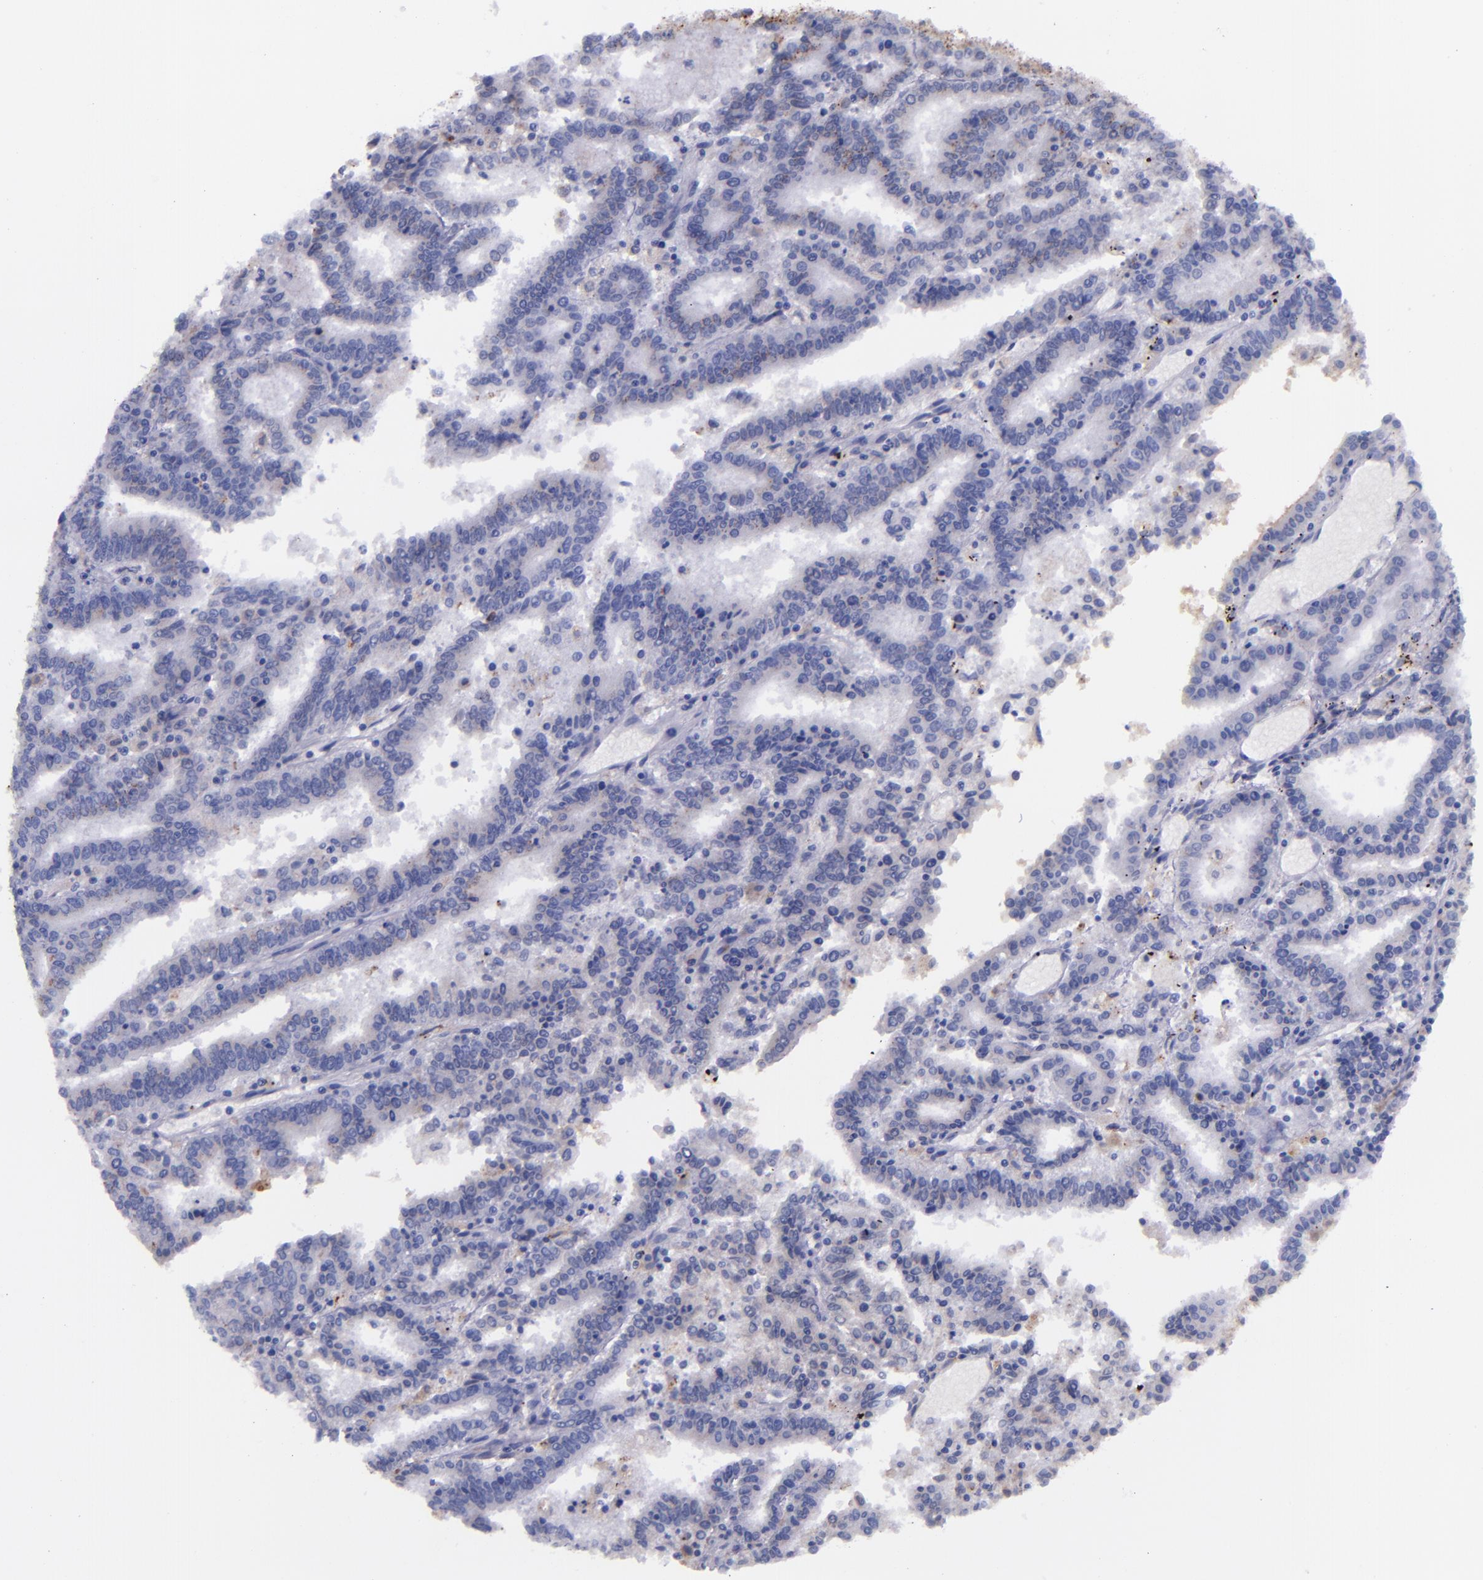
{"staining": {"intensity": "negative", "quantity": "none", "location": "none"}, "tissue": "endometrial cancer", "cell_type": "Tumor cells", "image_type": "cancer", "snomed": [{"axis": "morphology", "description": "Adenocarcinoma, NOS"}, {"axis": "topography", "description": "Uterus"}], "caption": "Immunohistochemistry micrograph of human adenocarcinoma (endometrial) stained for a protein (brown), which displays no positivity in tumor cells.", "gene": "IVL", "patient": {"sex": "female", "age": 83}}